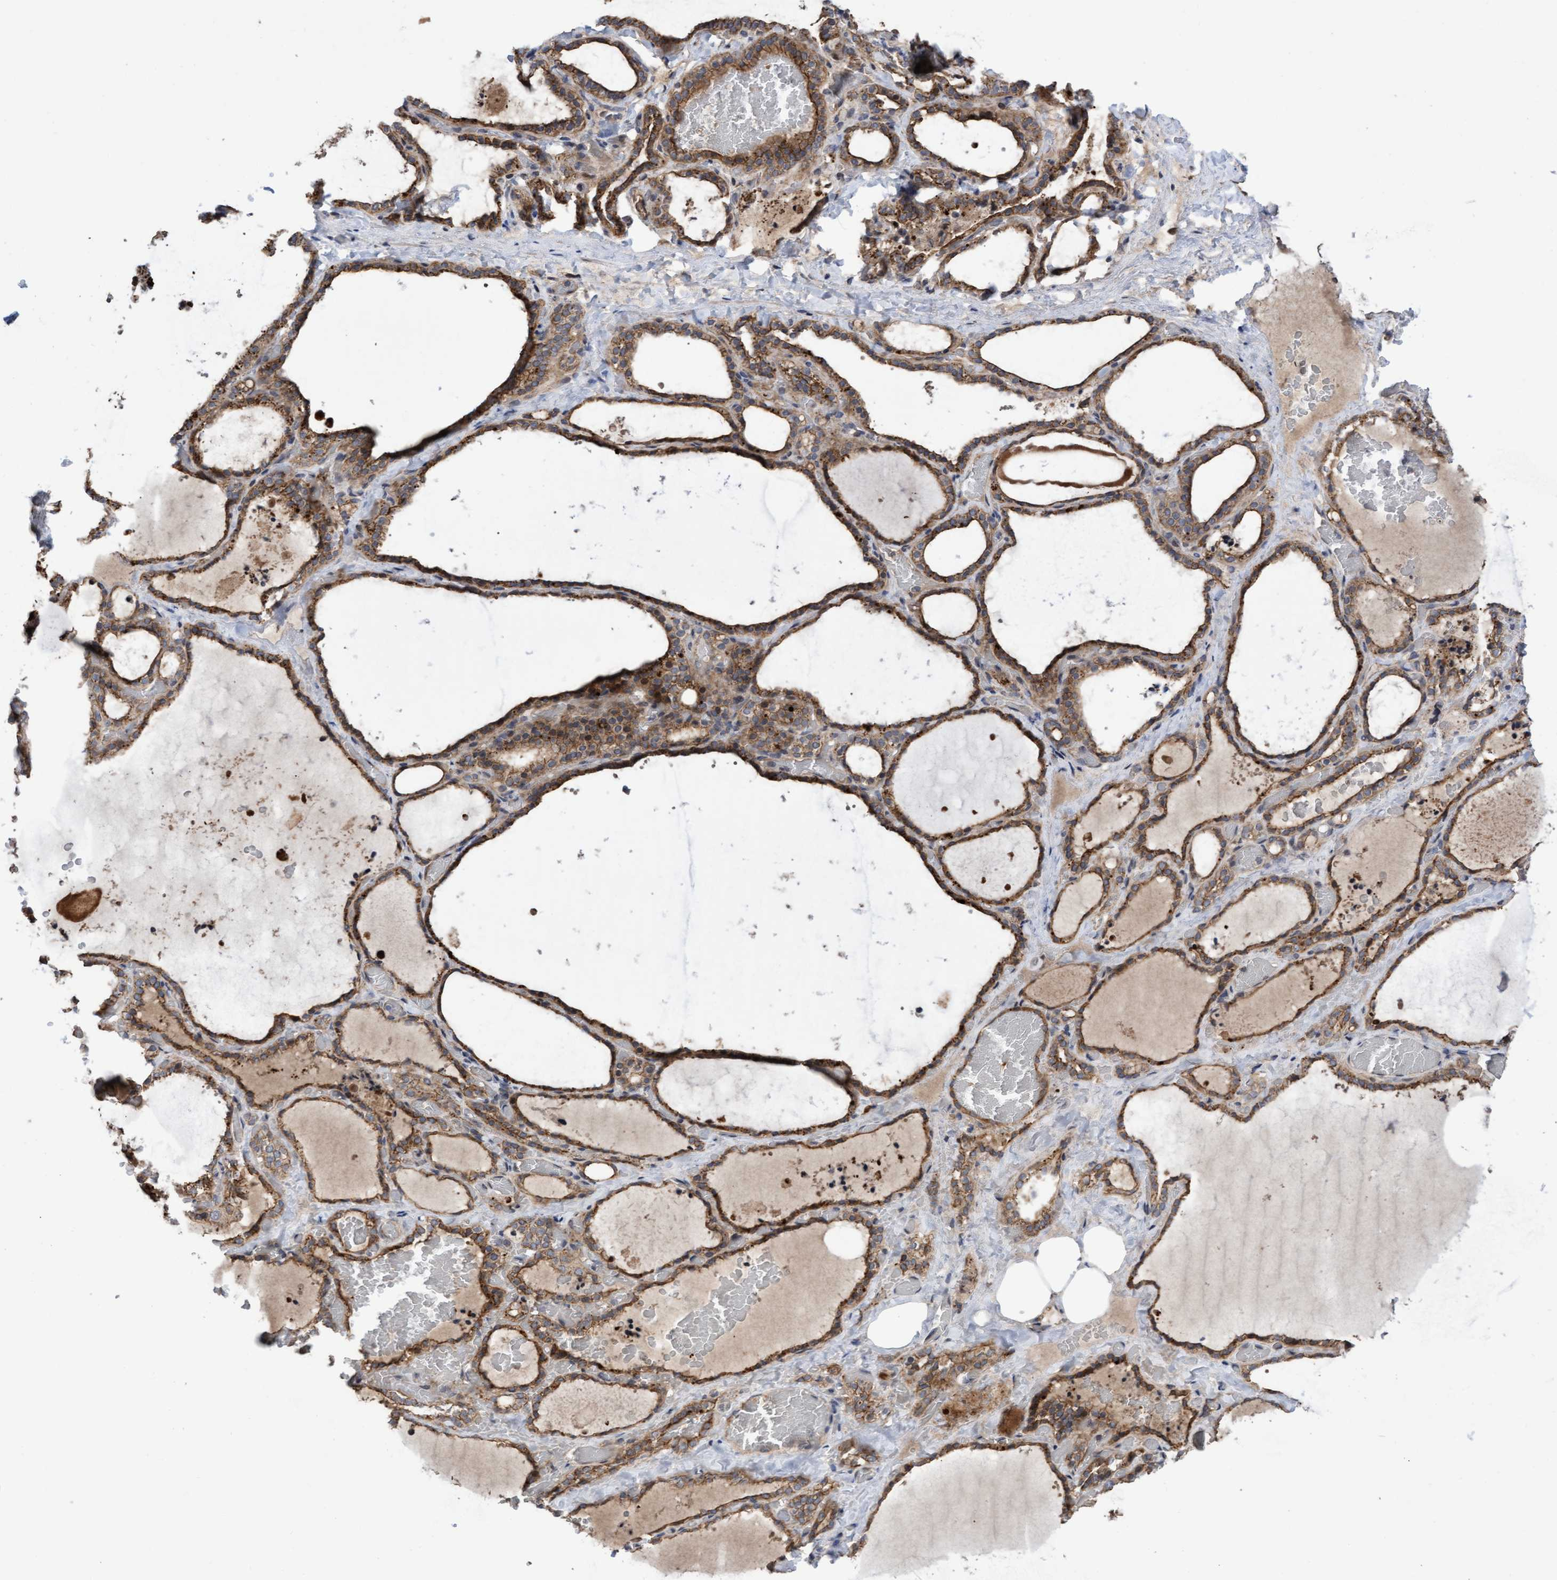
{"staining": {"intensity": "moderate", "quantity": ">75%", "location": "cytoplasmic/membranous"}, "tissue": "thyroid gland", "cell_type": "Glandular cells", "image_type": "normal", "snomed": [{"axis": "morphology", "description": "Normal tissue, NOS"}, {"axis": "topography", "description": "Thyroid gland"}], "caption": "DAB (3,3'-diaminobenzidine) immunohistochemical staining of unremarkable human thyroid gland exhibits moderate cytoplasmic/membranous protein positivity in about >75% of glandular cells.", "gene": "COBL", "patient": {"sex": "female", "age": 22}}